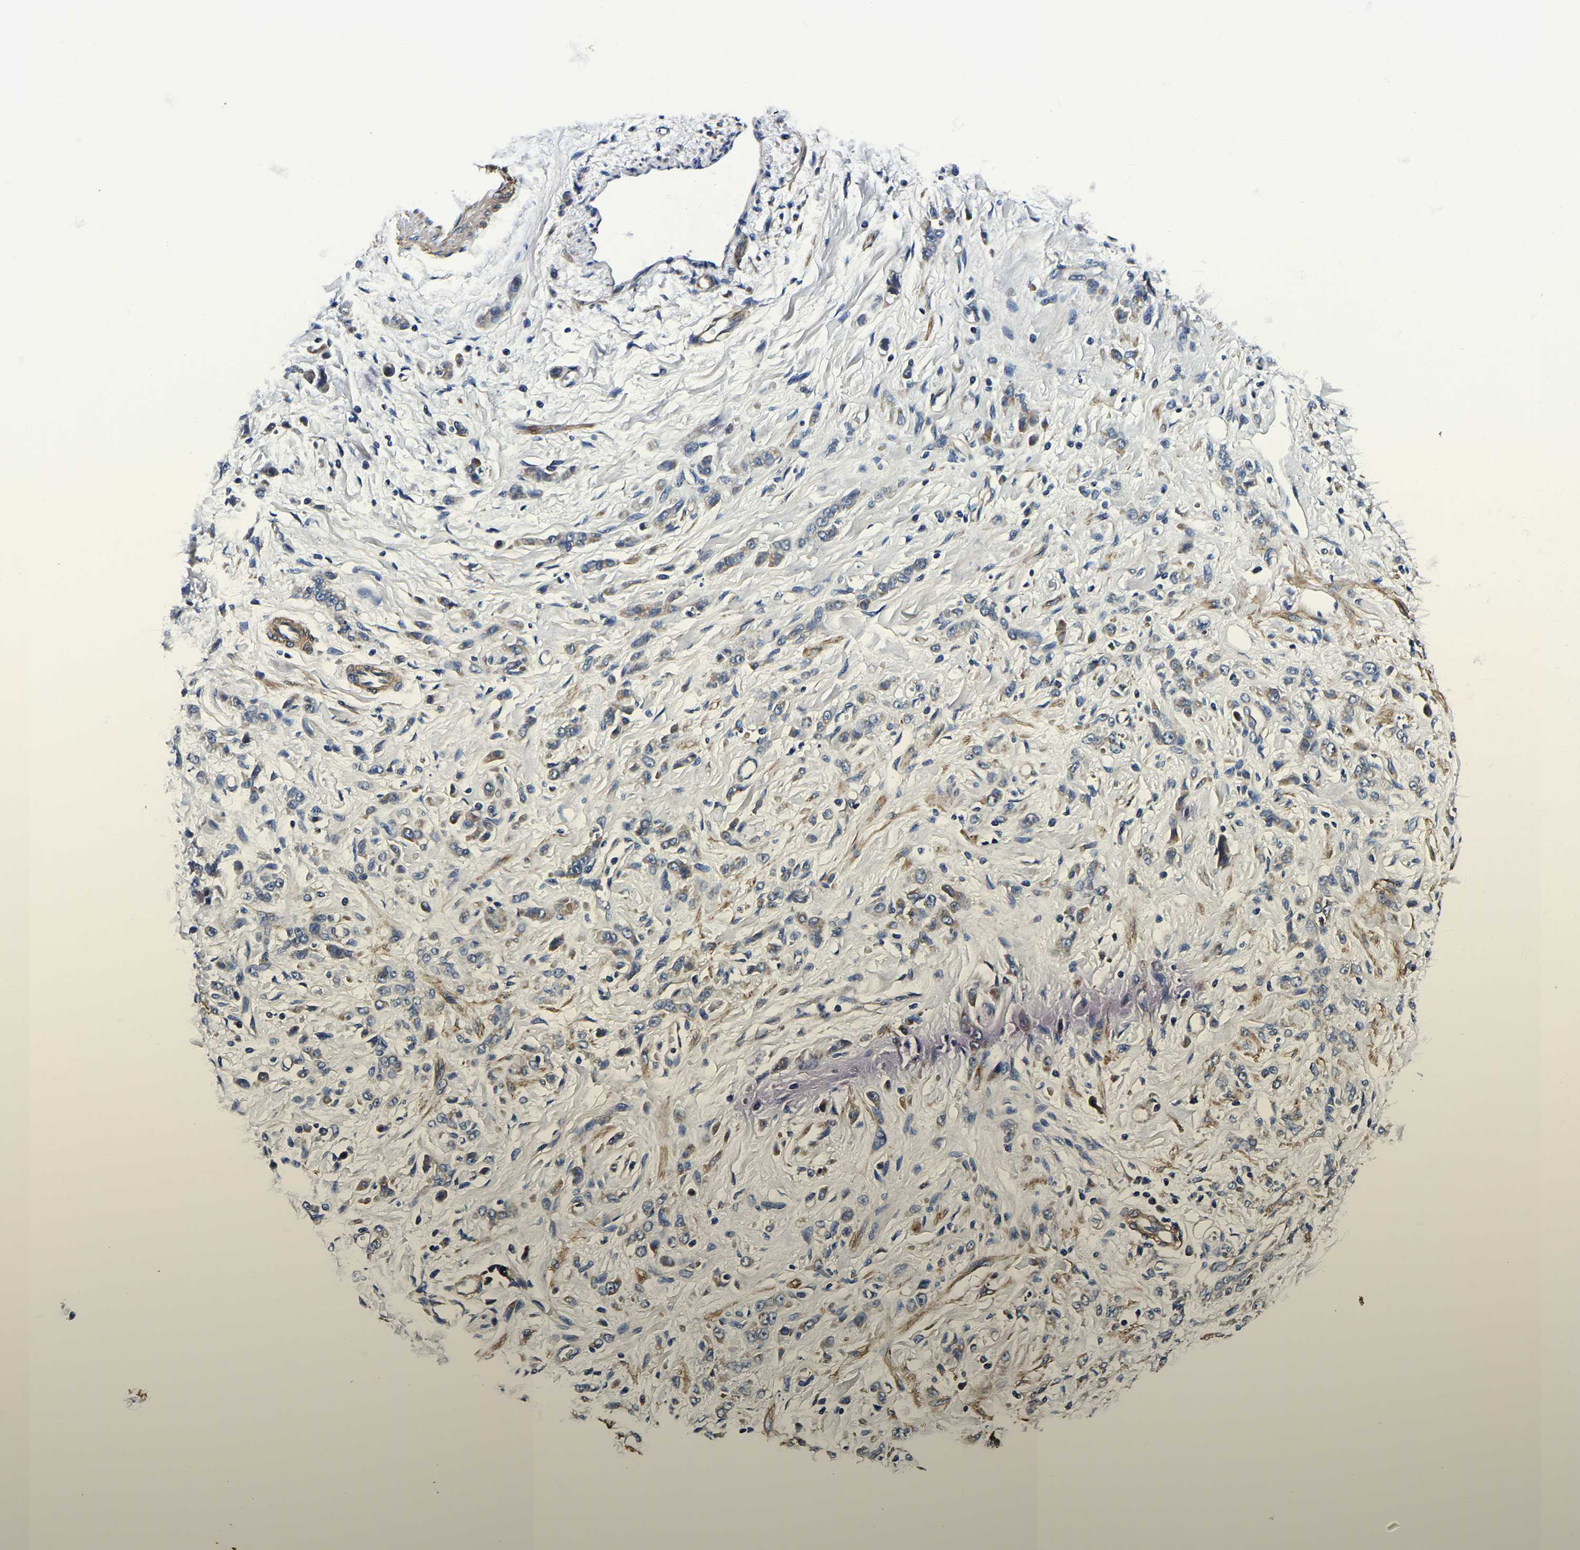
{"staining": {"intensity": "weak", "quantity": "<25%", "location": "cytoplasmic/membranous"}, "tissue": "stomach cancer", "cell_type": "Tumor cells", "image_type": "cancer", "snomed": [{"axis": "morphology", "description": "Normal tissue, NOS"}, {"axis": "morphology", "description": "Adenocarcinoma, NOS"}, {"axis": "topography", "description": "Stomach"}], "caption": "Tumor cells are negative for protein expression in human stomach cancer (adenocarcinoma). Nuclei are stained in blue.", "gene": "KCTD17", "patient": {"sex": "male", "age": 82}}